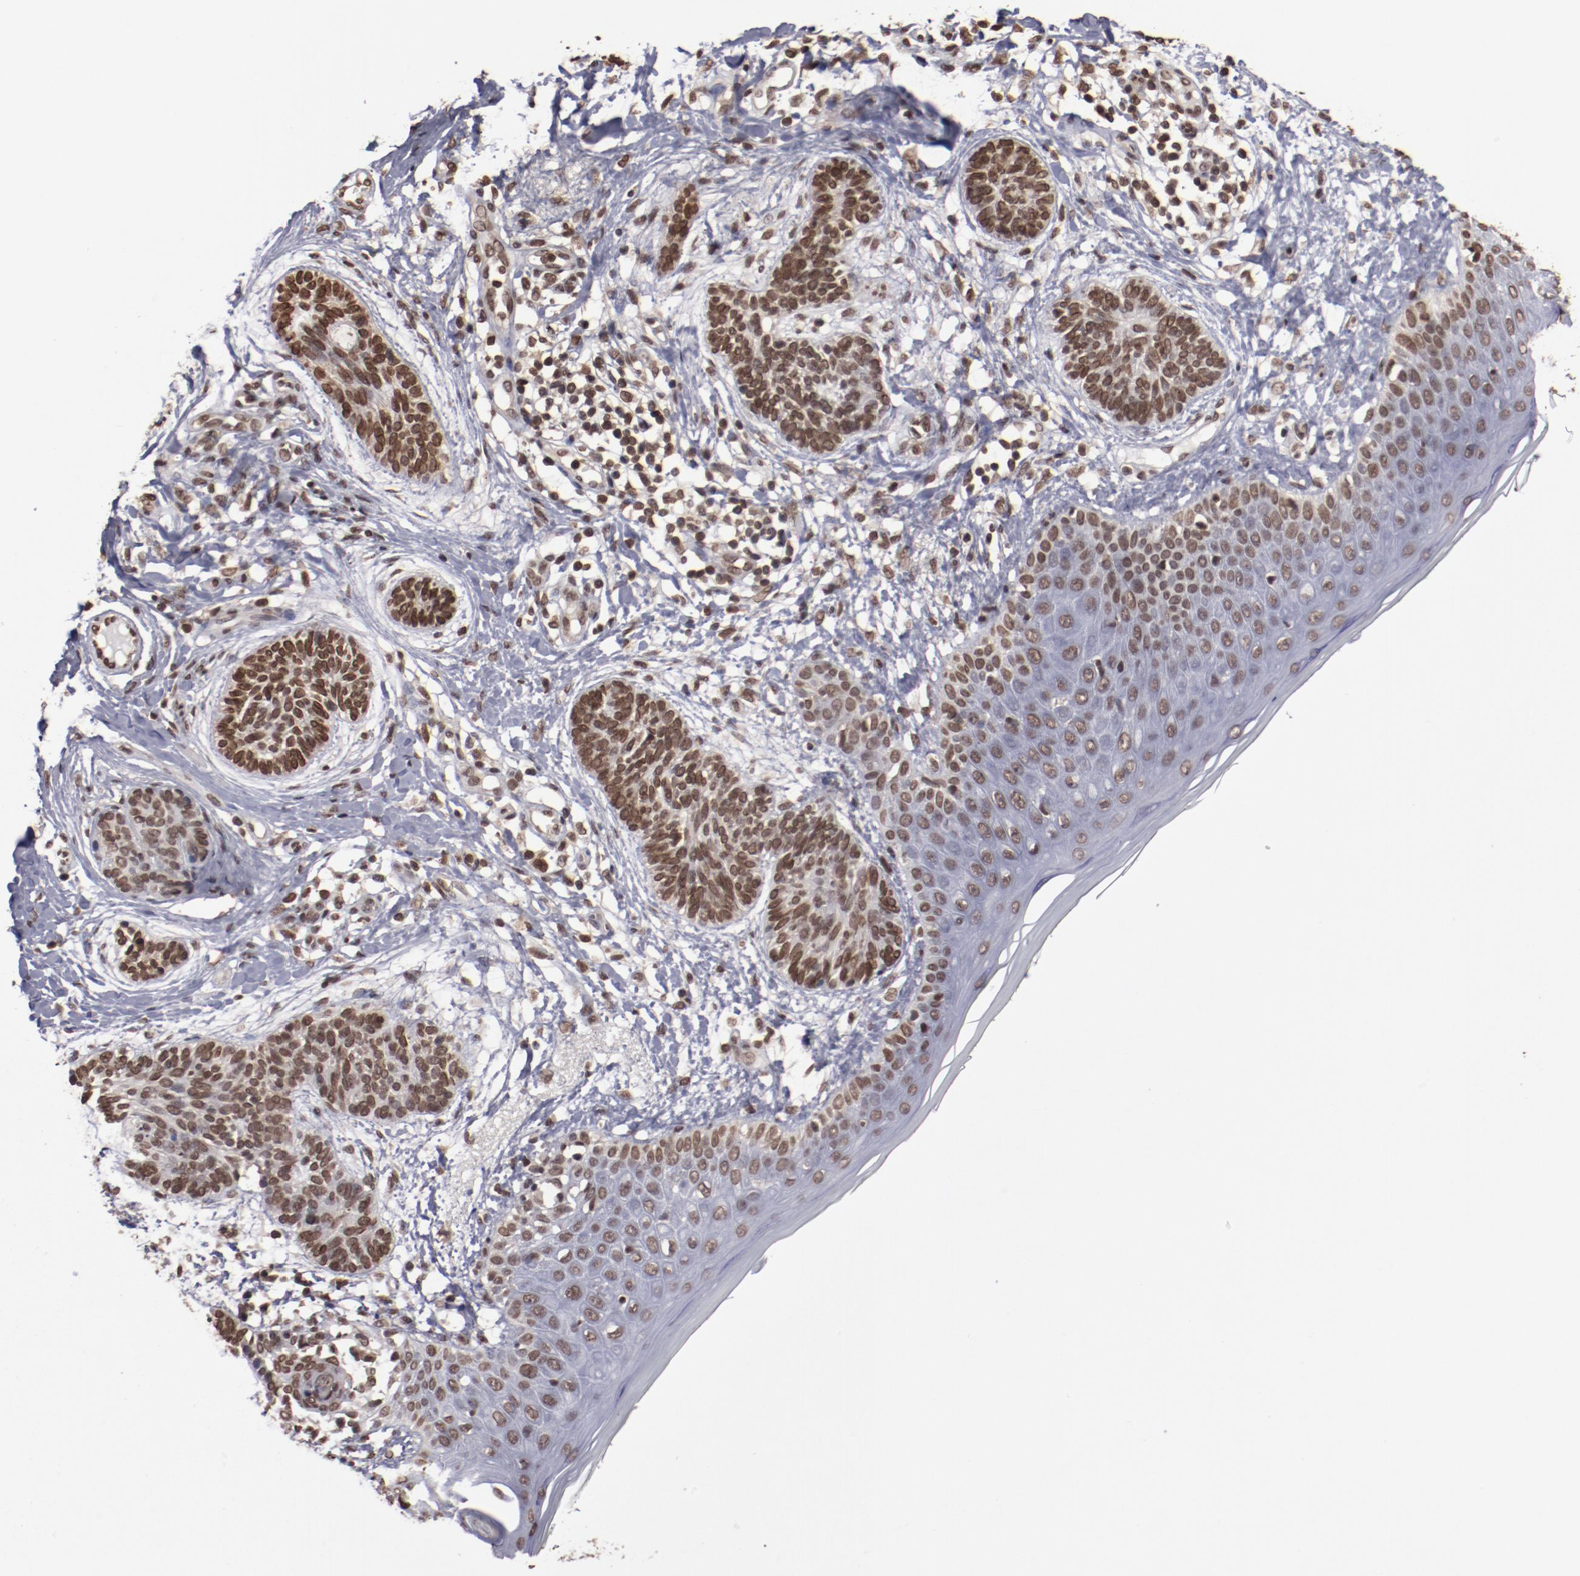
{"staining": {"intensity": "strong", "quantity": ">75%", "location": "nuclear"}, "tissue": "skin cancer", "cell_type": "Tumor cells", "image_type": "cancer", "snomed": [{"axis": "morphology", "description": "Normal tissue, NOS"}, {"axis": "morphology", "description": "Basal cell carcinoma"}, {"axis": "topography", "description": "Skin"}], "caption": "Immunohistochemical staining of skin cancer (basal cell carcinoma) displays strong nuclear protein positivity in about >75% of tumor cells. (brown staining indicates protein expression, while blue staining denotes nuclei).", "gene": "AKT1", "patient": {"sex": "male", "age": 63}}